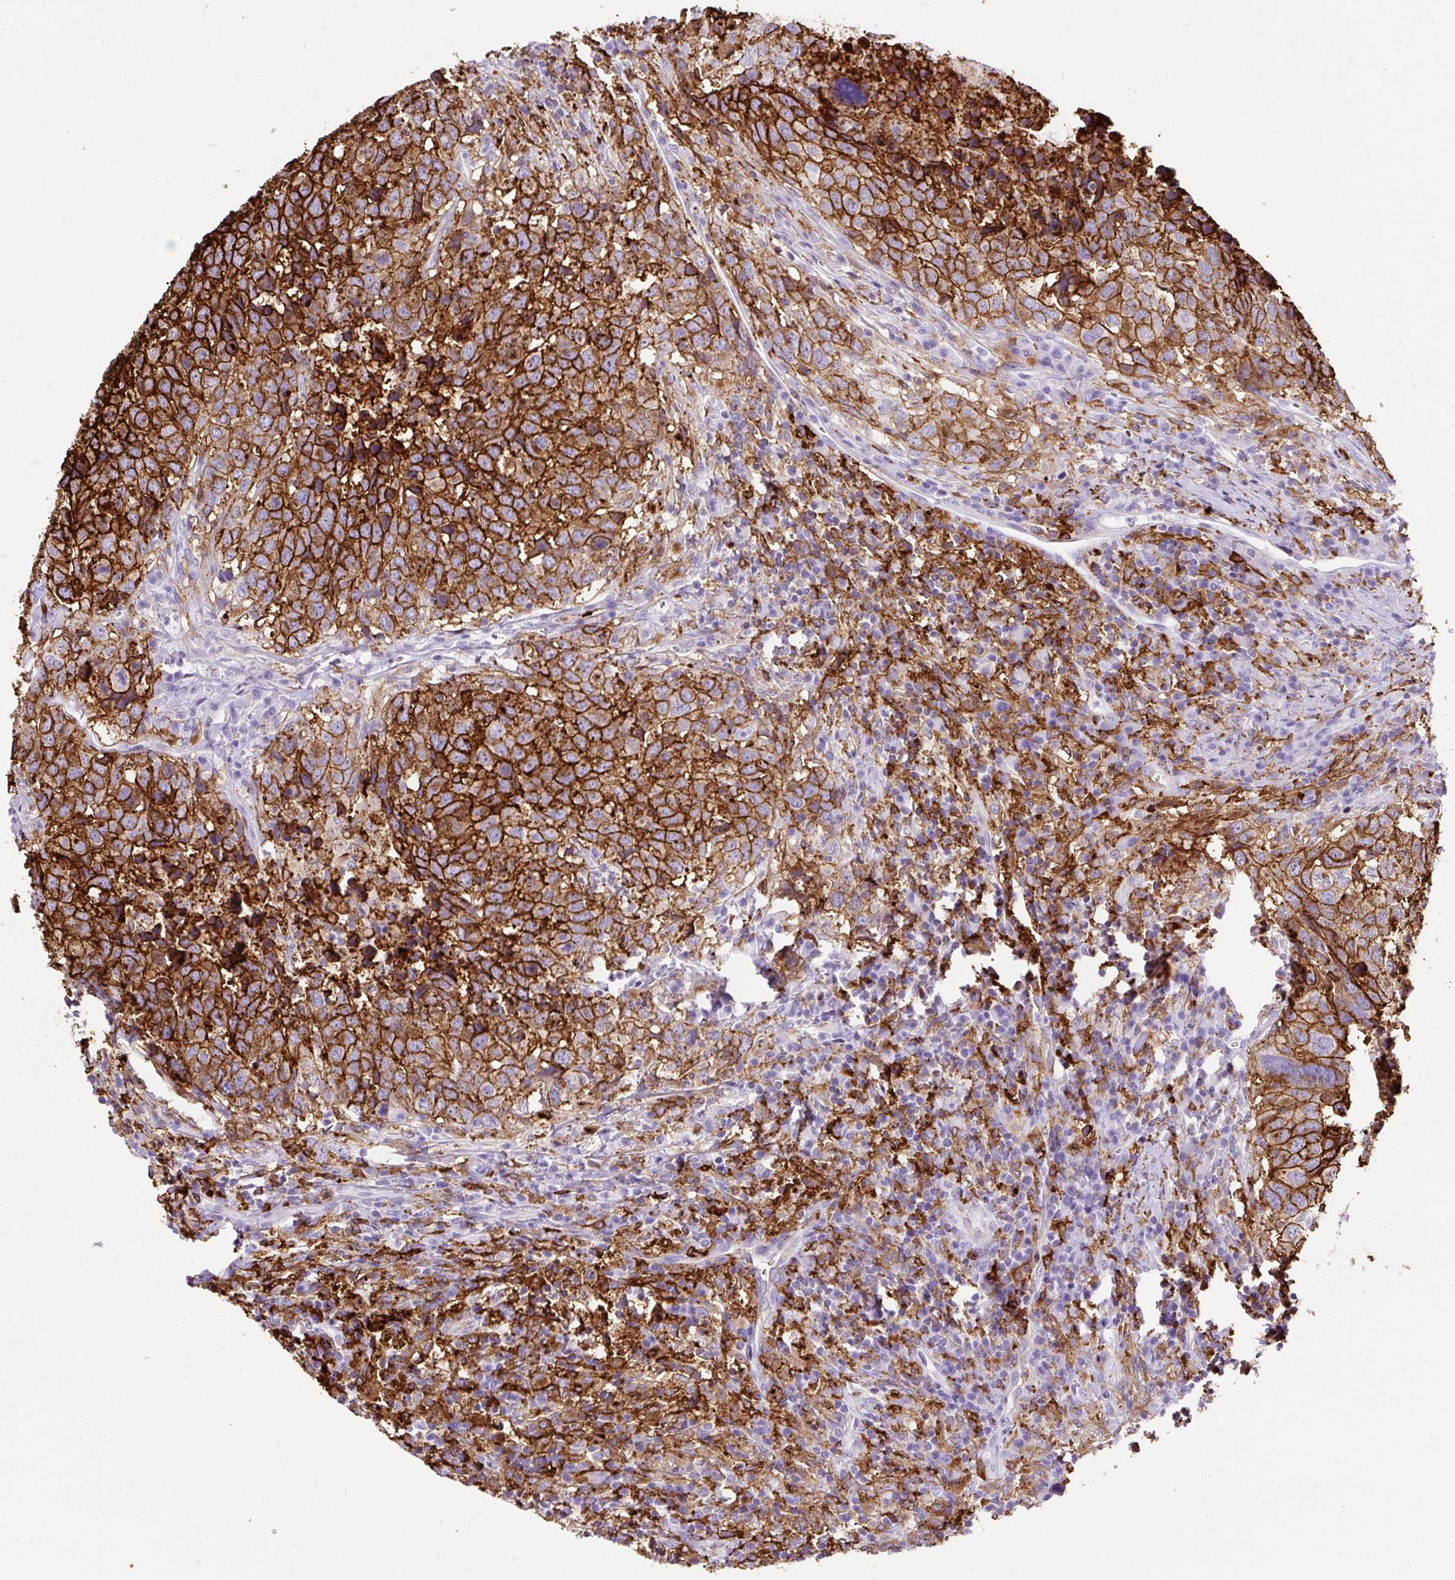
{"staining": {"intensity": "strong", "quantity": ">75%", "location": "cytoplasmic/membranous"}, "tissue": "head and neck cancer", "cell_type": "Tumor cells", "image_type": "cancer", "snomed": [{"axis": "morphology", "description": "Normal tissue, NOS"}, {"axis": "morphology", "description": "Squamous cell carcinoma, NOS"}, {"axis": "topography", "description": "Skeletal muscle"}, {"axis": "topography", "description": "Vascular tissue"}, {"axis": "topography", "description": "Peripheral nerve tissue"}, {"axis": "topography", "description": "Head-Neck"}], "caption": "Immunohistochemistry (IHC) staining of head and neck squamous cell carcinoma, which demonstrates high levels of strong cytoplasmic/membranous expression in about >75% of tumor cells indicating strong cytoplasmic/membranous protein staining. The staining was performed using DAB (3,3'-diaminobenzidine) (brown) for protein detection and nuclei were counterstained in hematoxylin (blue).", "gene": "HLA-DRA", "patient": {"sex": "male", "age": 66}}